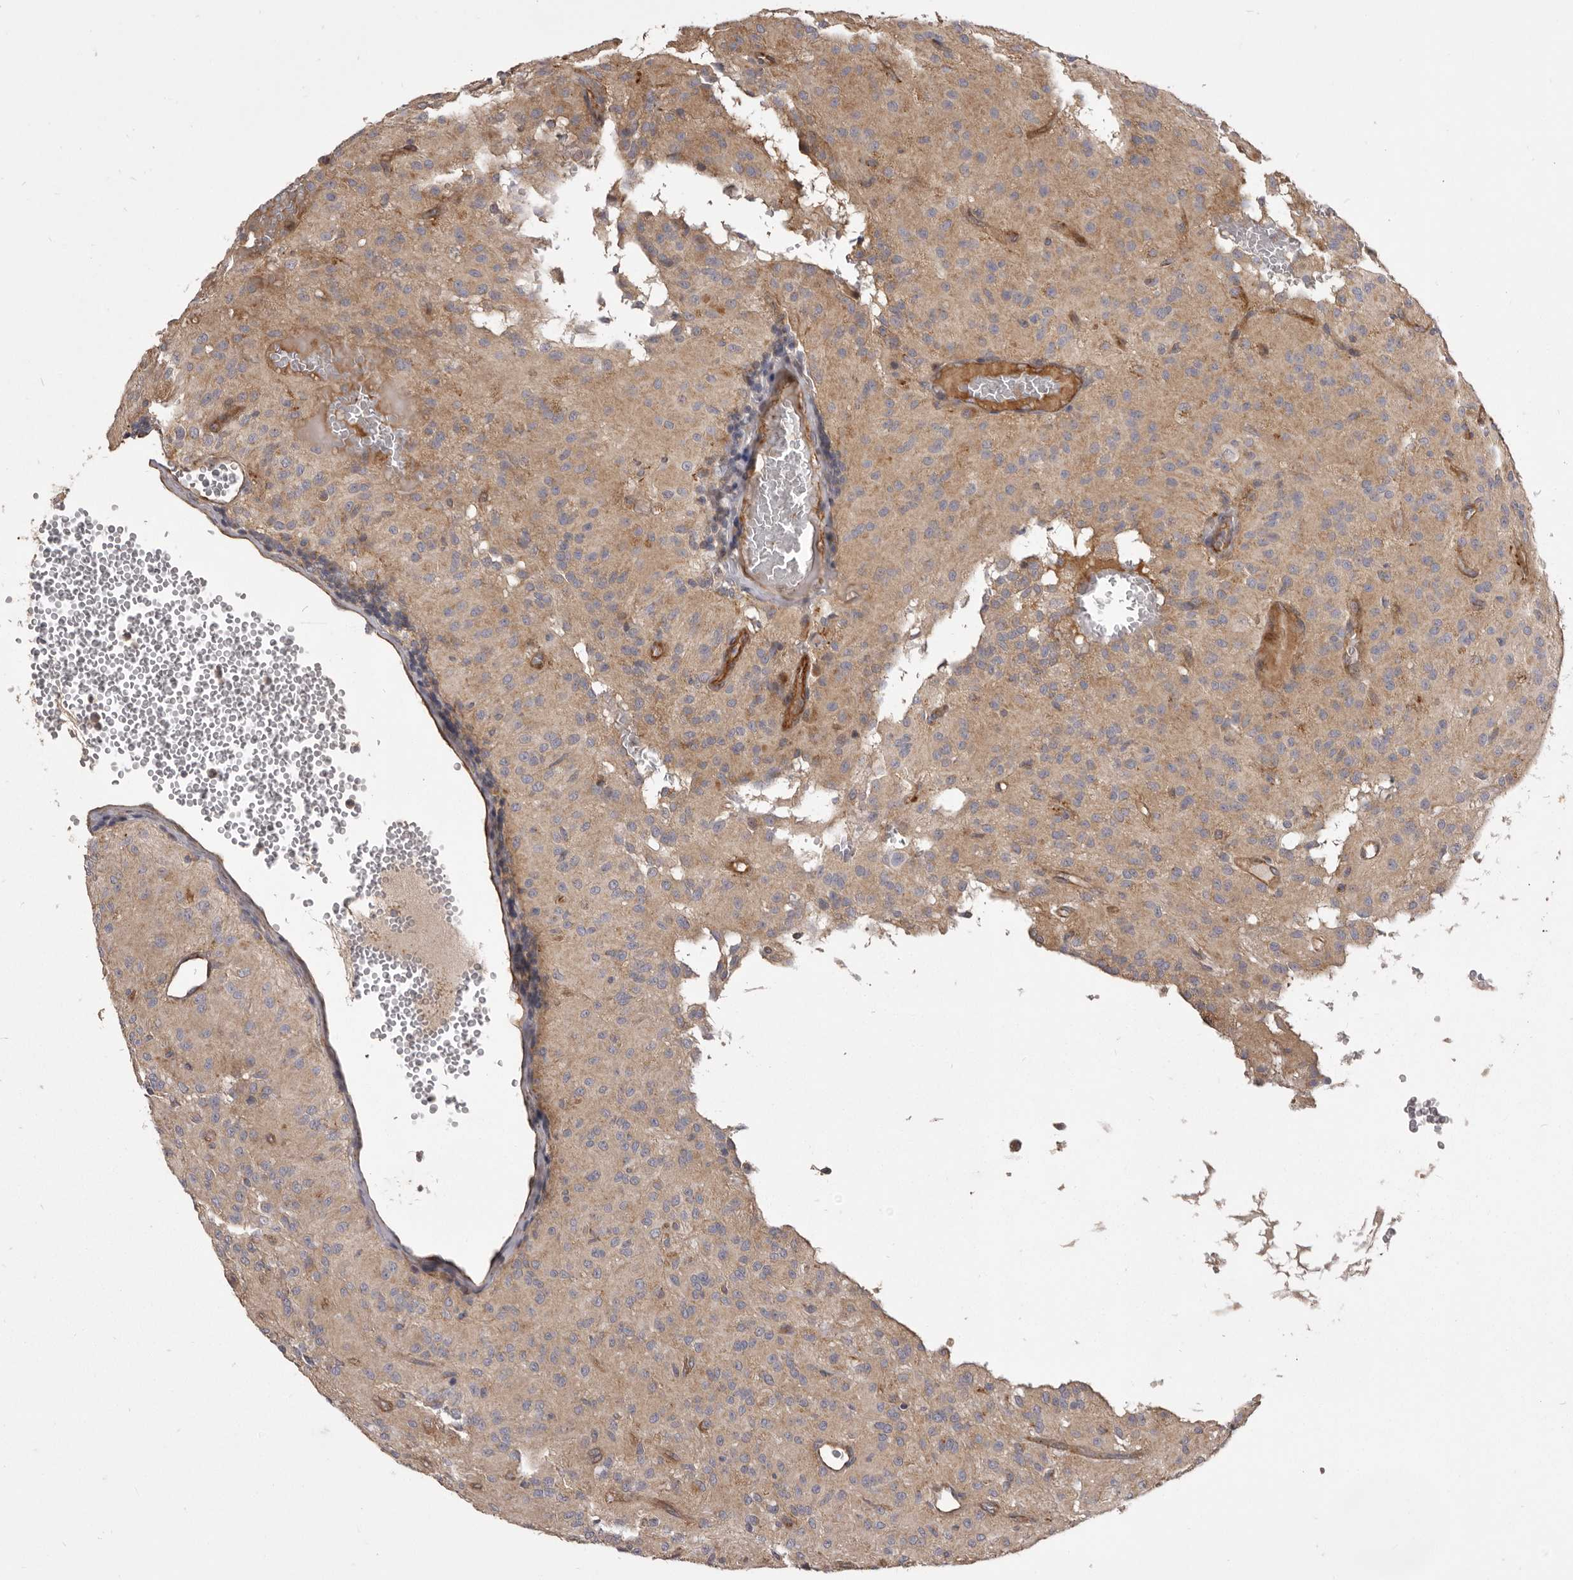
{"staining": {"intensity": "negative", "quantity": "none", "location": "none"}, "tissue": "glioma", "cell_type": "Tumor cells", "image_type": "cancer", "snomed": [{"axis": "morphology", "description": "Glioma, malignant, High grade"}, {"axis": "topography", "description": "Brain"}], "caption": "Image shows no significant protein staining in tumor cells of glioma. (Brightfield microscopy of DAB (3,3'-diaminobenzidine) immunohistochemistry (IHC) at high magnification).", "gene": "VPS45", "patient": {"sex": "female", "age": 59}}